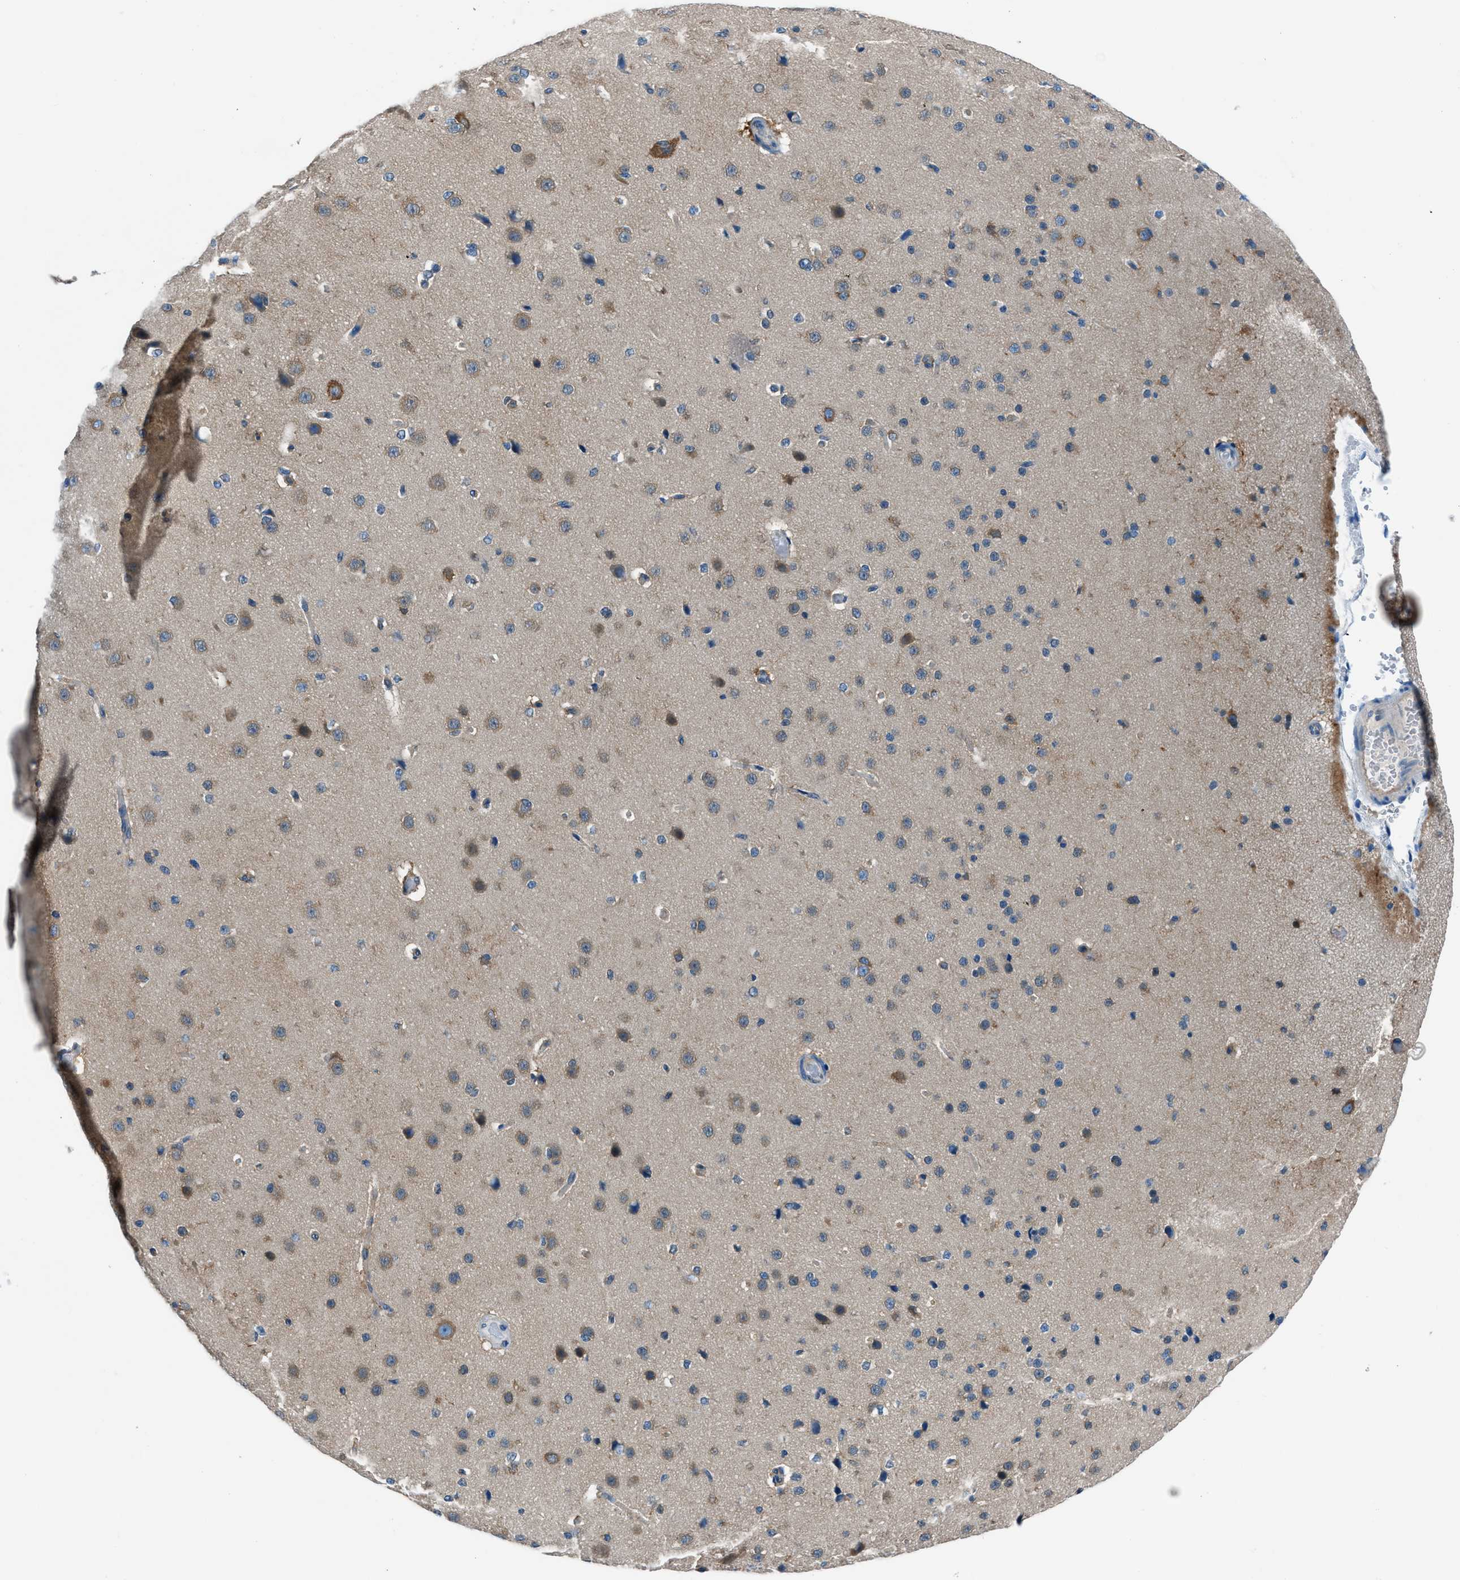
{"staining": {"intensity": "weak", "quantity": ">75%", "location": "cytoplasmic/membranous"}, "tissue": "cerebral cortex", "cell_type": "Endothelial cells", "image_type": "normal", "snomed": [{"axis": "morphology", "description": "Normal tissue, NOS"}, {"axis": "morphology", "description": "Developmental malformation"}, {"axis": "topography", "description": "Cerebral cortex"}], "caption": "Endothelial cells show weak cytoplasmic/membranous positivity in approximately >75% of cells in benign cerebral cortex.", "gene": "SARS1", "patient": {"sex": "female", "age": 30}}